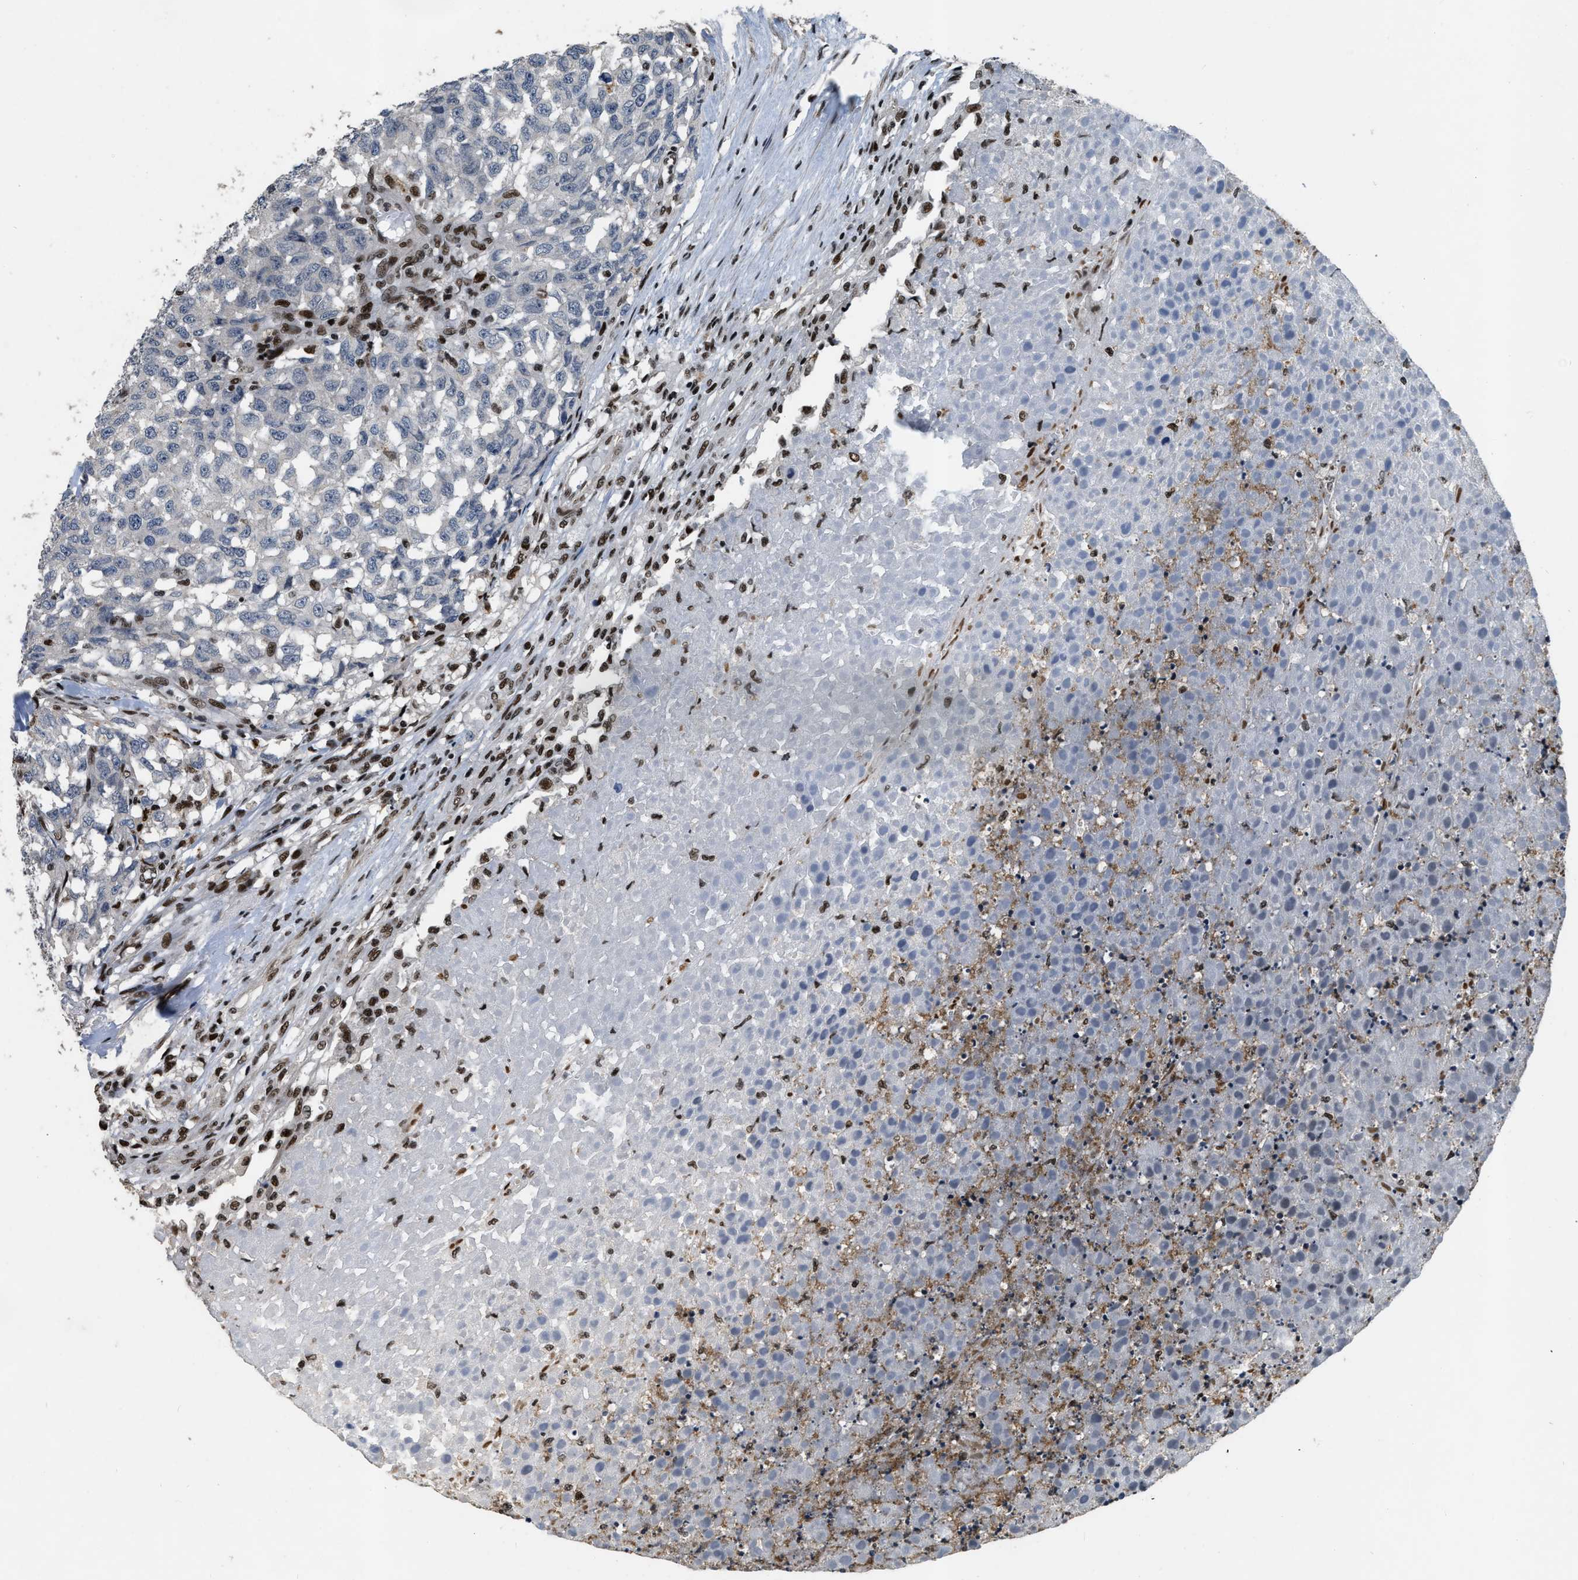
{"staining": {"intensity": "negative", "quantity": "none", "location": "none"}, "tissue": "testis cancer", "cell_type": "Tumor cells", "image_type": "cancer", "snomed": [{"axis": "morphology", "description": "Seminoma, NOS"}, {"axis": "topography", "description": "Testis"}], "caption": "This is a histopathology image of immunohistochemistry staining of testis cancer (seminoma), which shows no expression in tumor cells. Brightfield microscopy of immunohistochemistry (IHC) stained with DAB (brown) and hematoxylin (blue), captured at high magnification.", "gene": "SMARCB1", "patient": {"sex": "male", "age": 59}}